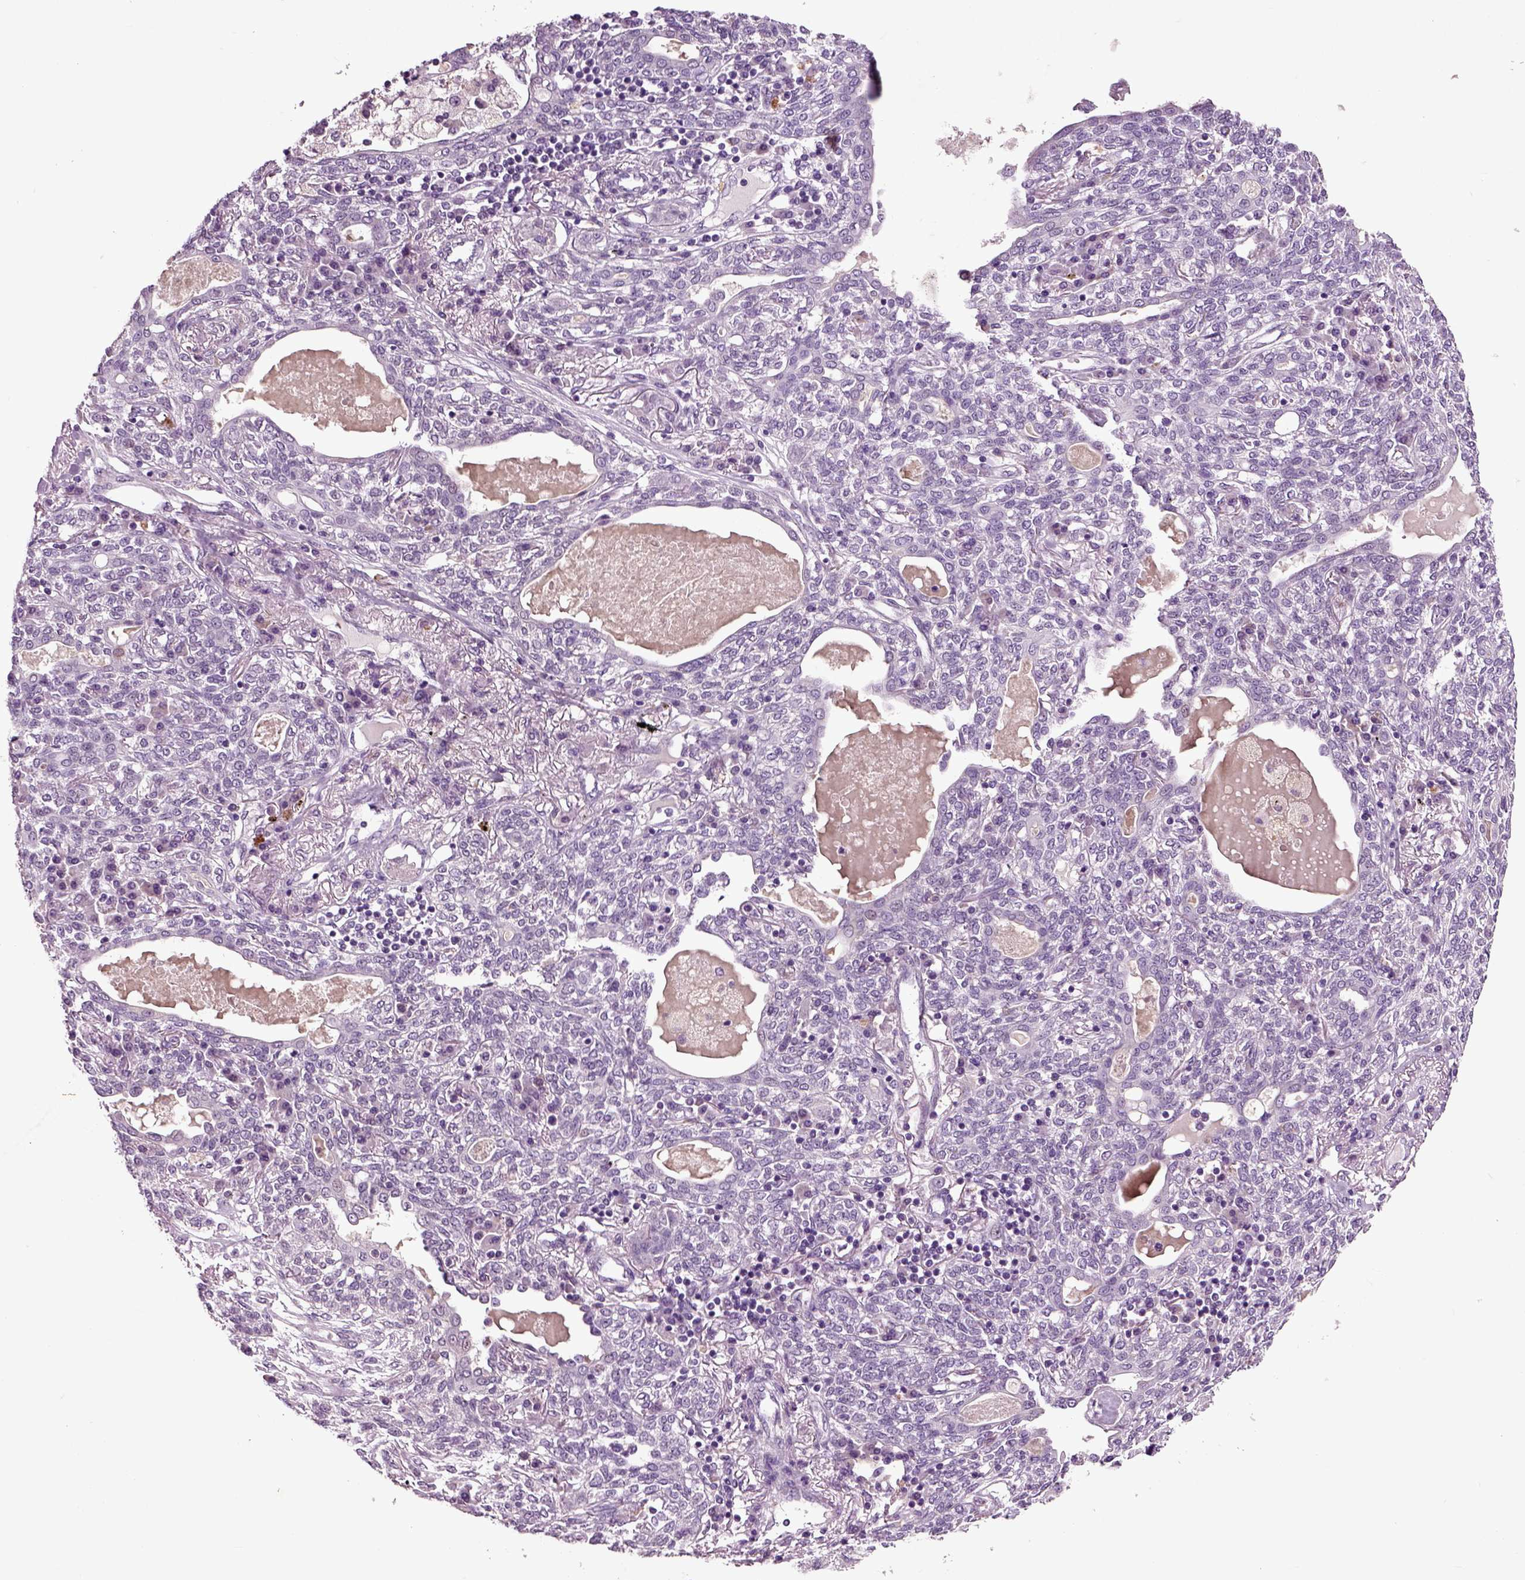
{"staining": {"intensity": "negative", "quantity": "none", "location": "none"}, "tissue": "lung cancer", "cell_type": "Tumor cells", "image_type": "cancer", "snomed": [{"axis": "morphology", "description": "Squamous cell carcinoma, NOS"}, {"axis": "topography", "description": "Lung"}], "caption": "The micrograph demonstrates no significant positivity in tumor cells of lung cancer (squamous cell carcinoma).", "gene": "CRHR1", "patient": {"sex": "female", "age": 70}}